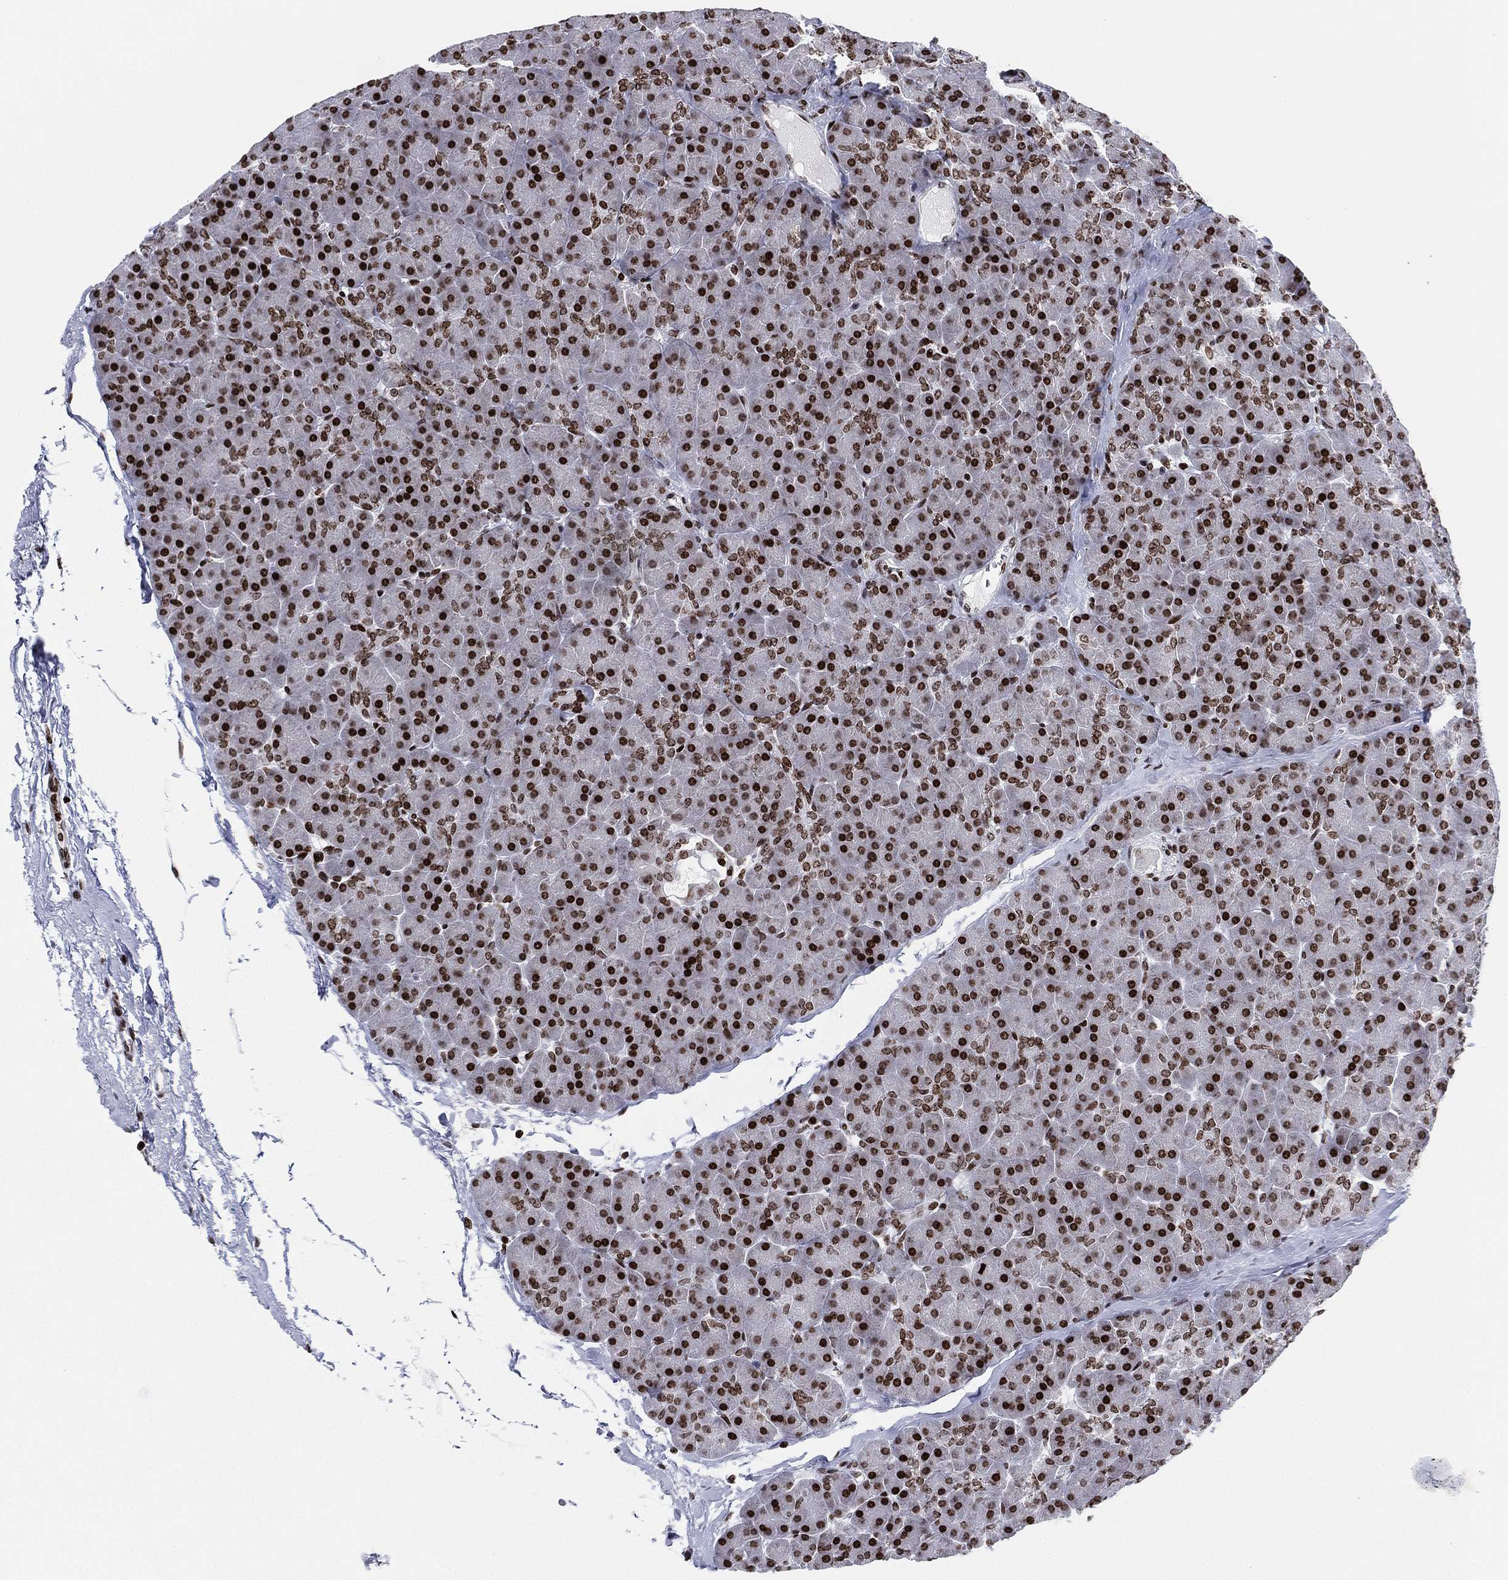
{"staining": {"intensity": "strong", "quantity": "25%-75%", "location": "nuclear"}, "tissue": "pancreas", "cell_type": "Exocrine glandular cells", "image_type": "normal", "snomed": [{"axis": "morphology", "description": "Normal tissue, NOS"}, {"axis": "topography", "description": "Pancreas"}], "caption": "Immunohistochemical staining of unremarkable human pancreas shows high levels of strong nuclear positivity in approximately 25%-75% of exocrine glandular cells. (Stains: DAB in brown, nuclei in blue, Microscopy: brightfield microscopy at high magnification).", "gene": "MFSD14A", "patient": {"sex": "female", "age": 44}}